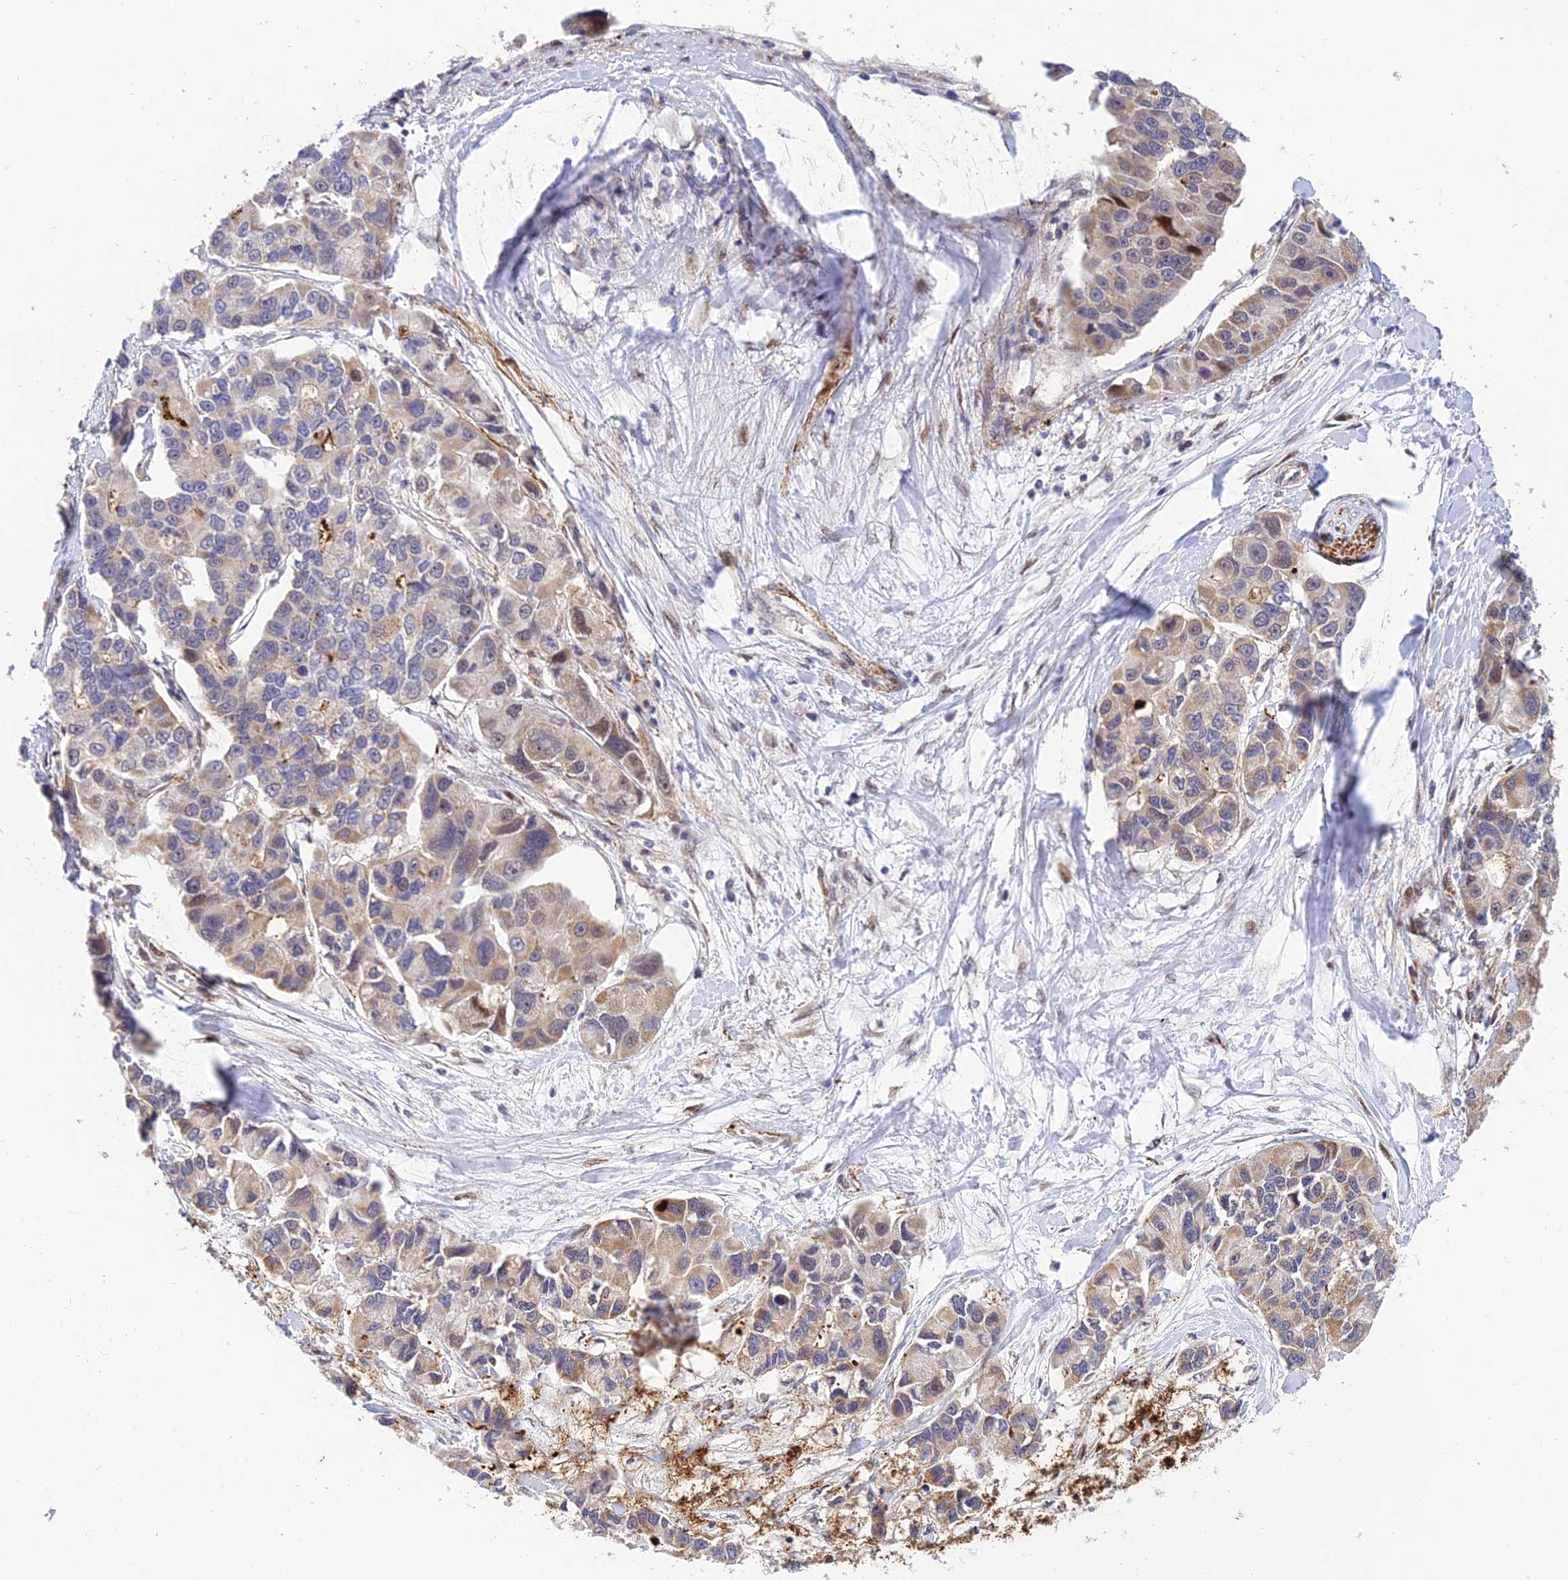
{"staining": {"intensity": "weak", "quantity": "25%-75%", "location": "cytoplasmic/membranous"}, "tissue": "lung cancer", "cell_type": "Tumor cells", "image_type": "cancer", "snomed": [{"axis": "morphology", "description": "Adenocarcinoma, NOS"}, {"axis": "topography", "description": "Lung"}], "caption": "Immunohistochemical staining of human lung adenocarcinoma displays low levels of weak cytoplasmic/membranous protein expression in approximately 25%-75% of tumor cells.", "gene": "WDR55", "patient": {"sex": "female", "age": 54}}